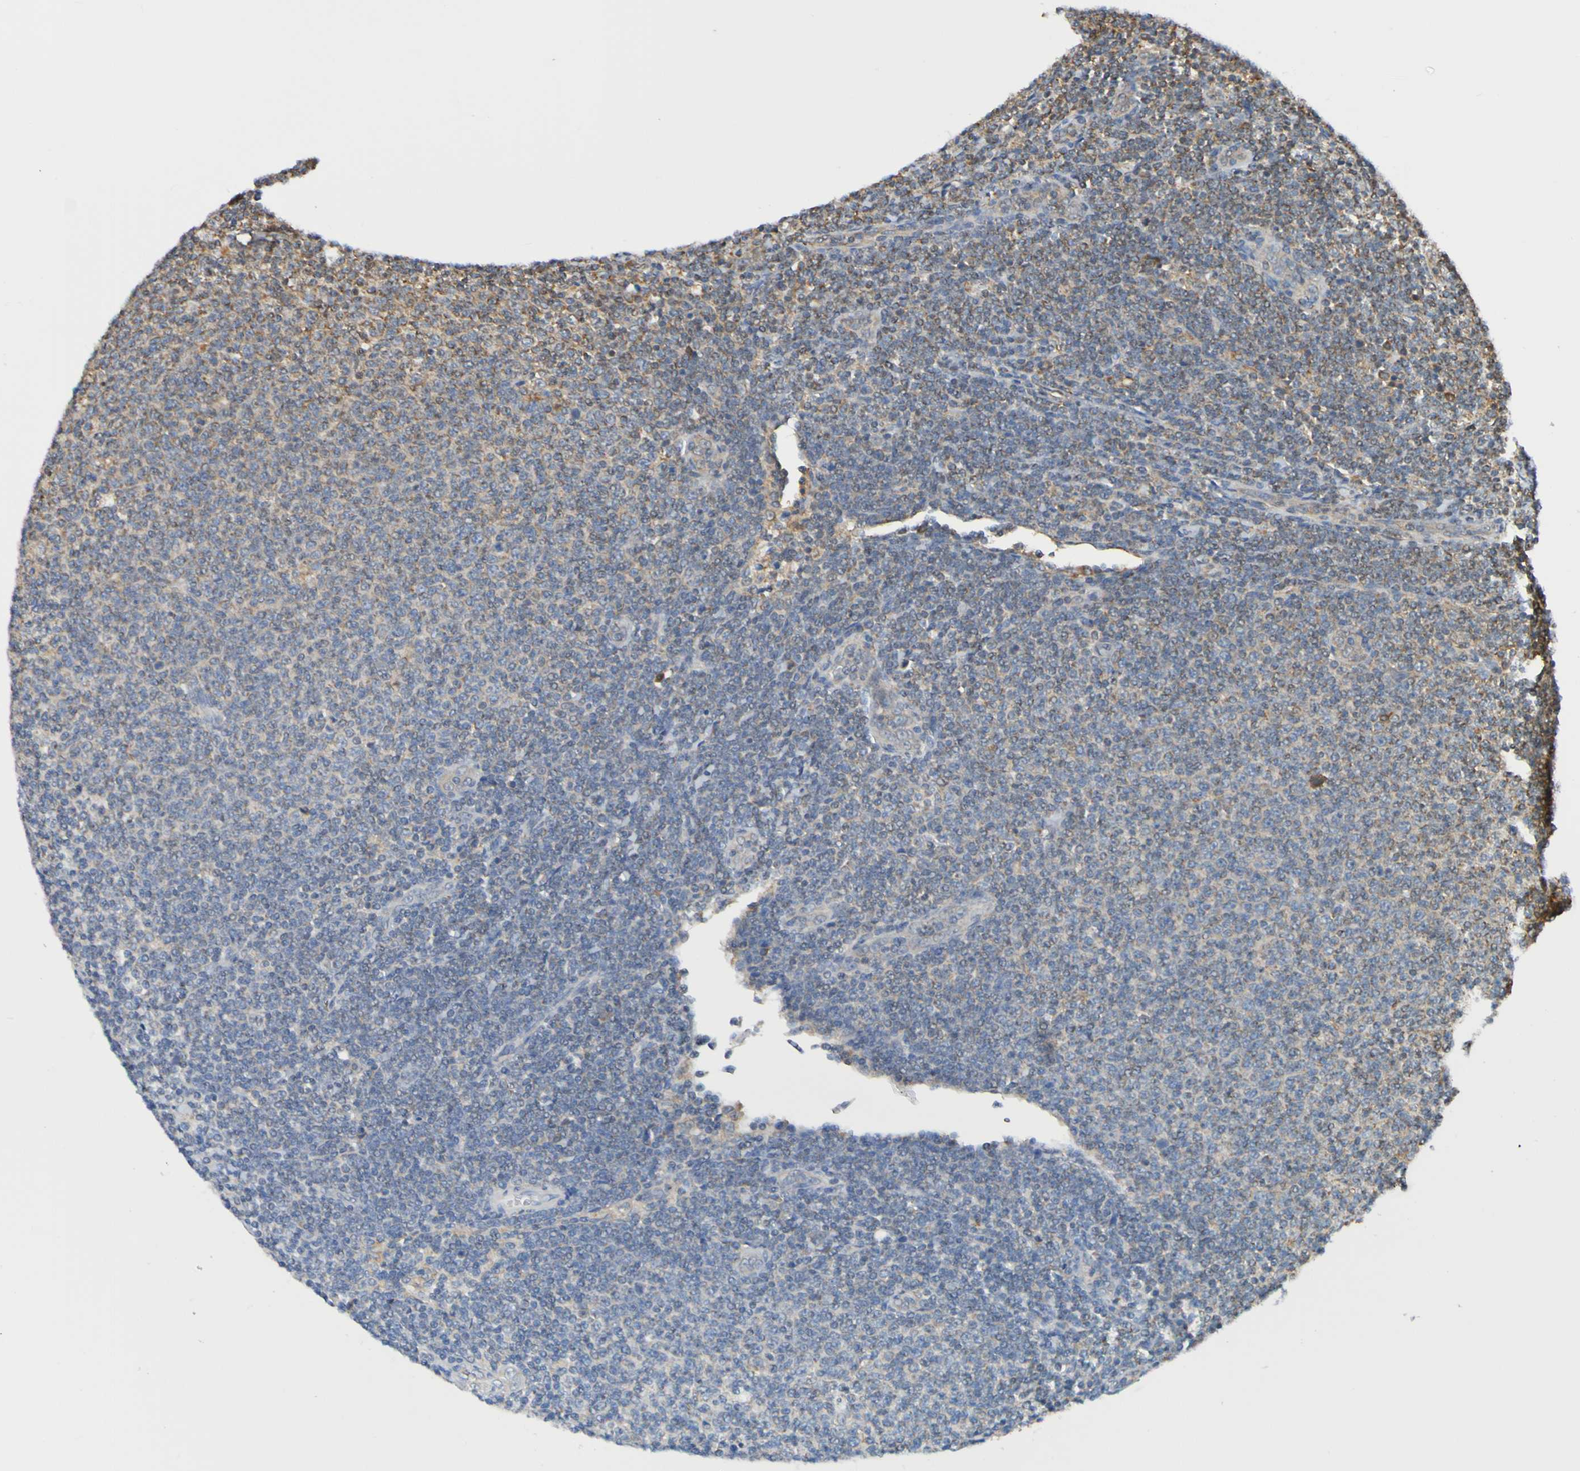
{"staining": {"intensity": "negative", "quantity": "none", "location": "none"}, "tissue": "lymphoma", "cell_type": "Tumor cells", "image_type": "cancer", "snomed": [{"axis": "morphology", "description": "Malignant lymphoma, non-Hodgkin's type, Low grade"}, {"axis": "topography", "description": "Lymph node"}], "caption": "DAB immunohistochemical staining of human low-grade malignant lymphoma, non-Hodgkin's type exhibits no significant staining in tumor cells. (Immunohistochemistry (ihc), brightfield microscopy, high magnification).", "gene": "AXIN1", "patient": {"sex": "male", "age": 66}}